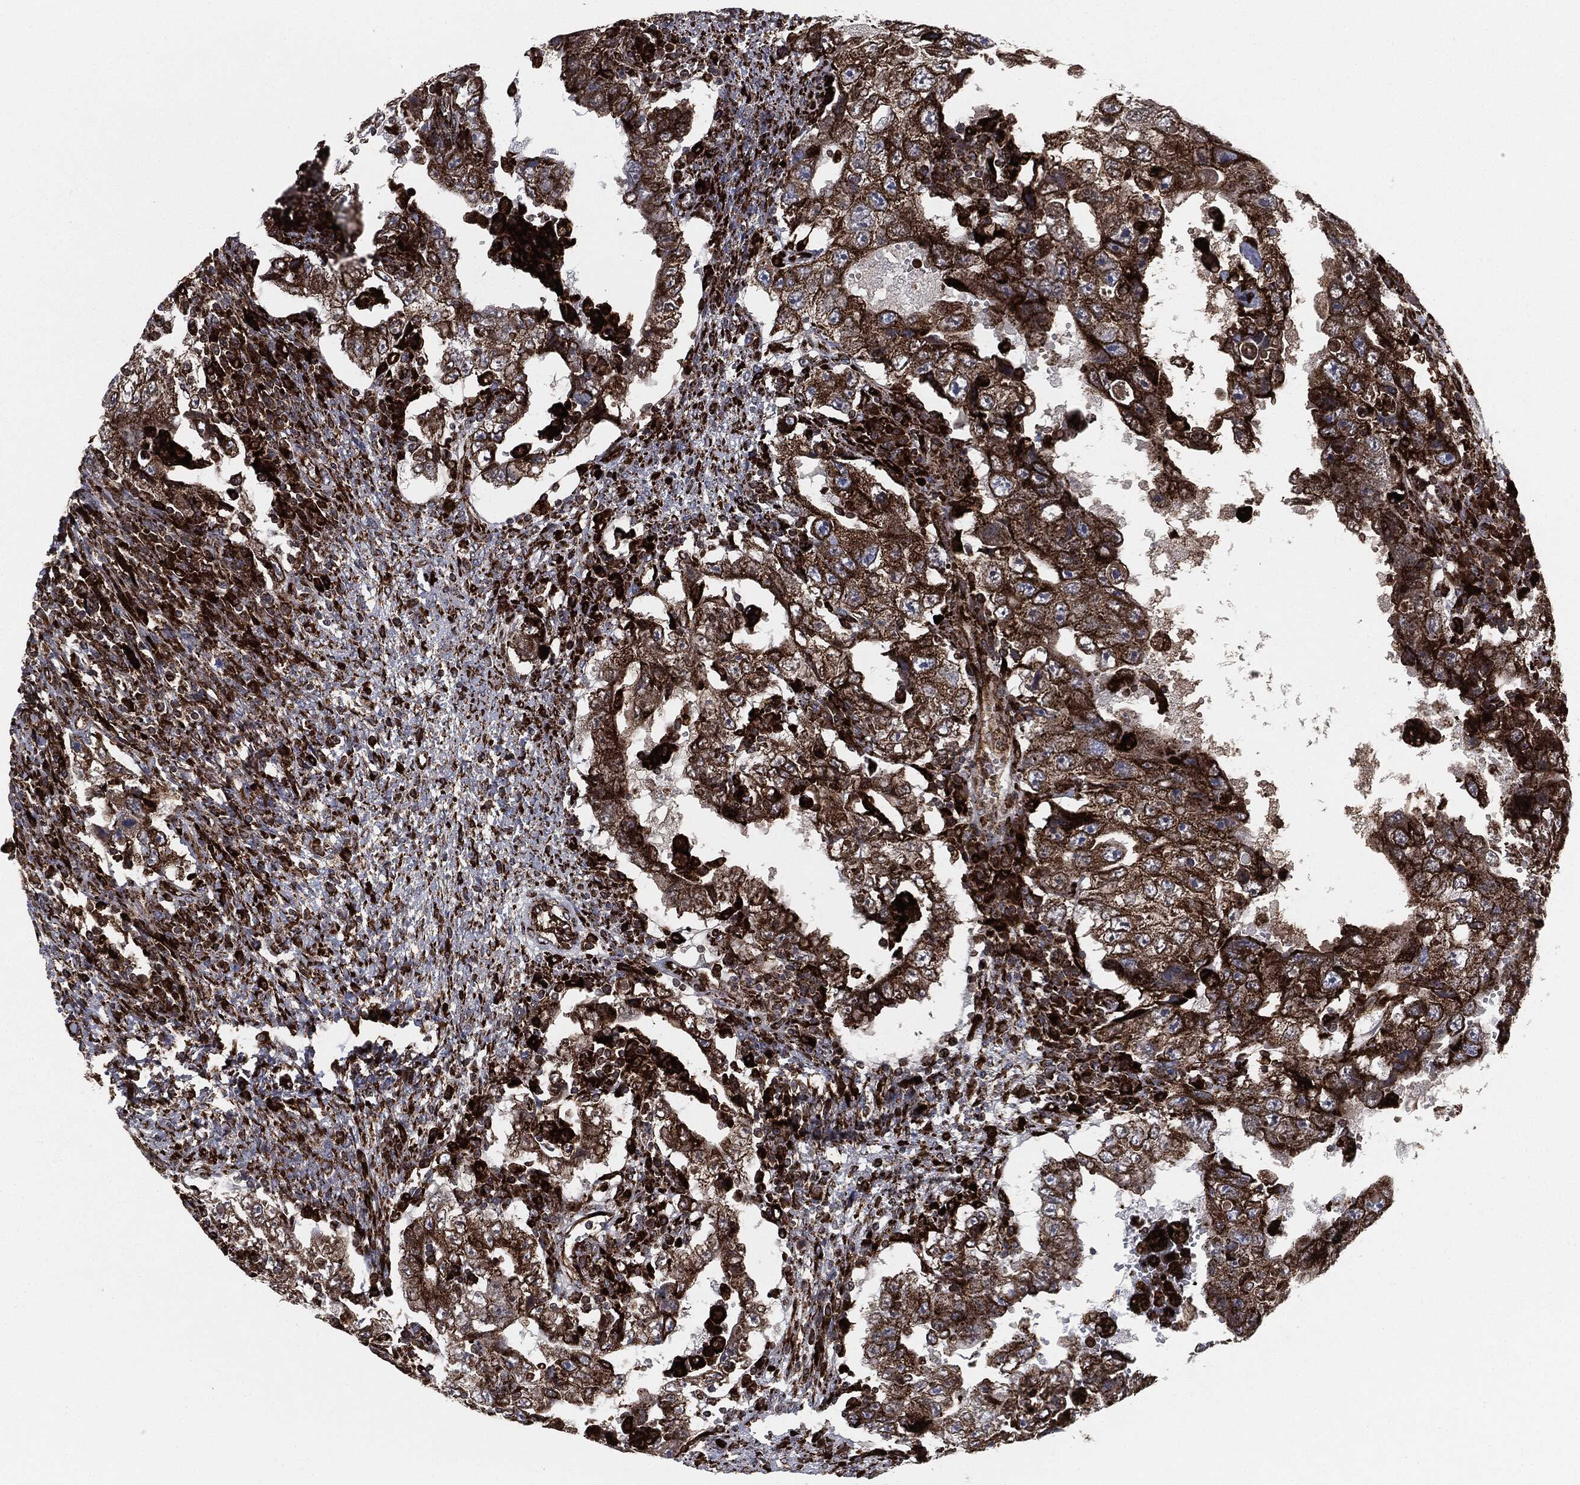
{"staining": {"intensity": "strong", "quantity": ">75%", "location": "cytoplasmic/membranous"}, "tissue": "testis cancer", "cell_type": "Tumor cells", "image_type": "cancer", "snomed": [{"axis": "morphology", "description": "Carcinoma, Embryonal, NOS"}, {"axis": "topography", "description": "Testis"}], "caption": "Approximately >75% of tumor cells in embryonal carcinoma (testis) display strong cytoplasmic/membranous protein staining as visualized by brown immunohistochemical staining.", "gene": "CALR", "patient": {"sex": "male", "age": 26}}